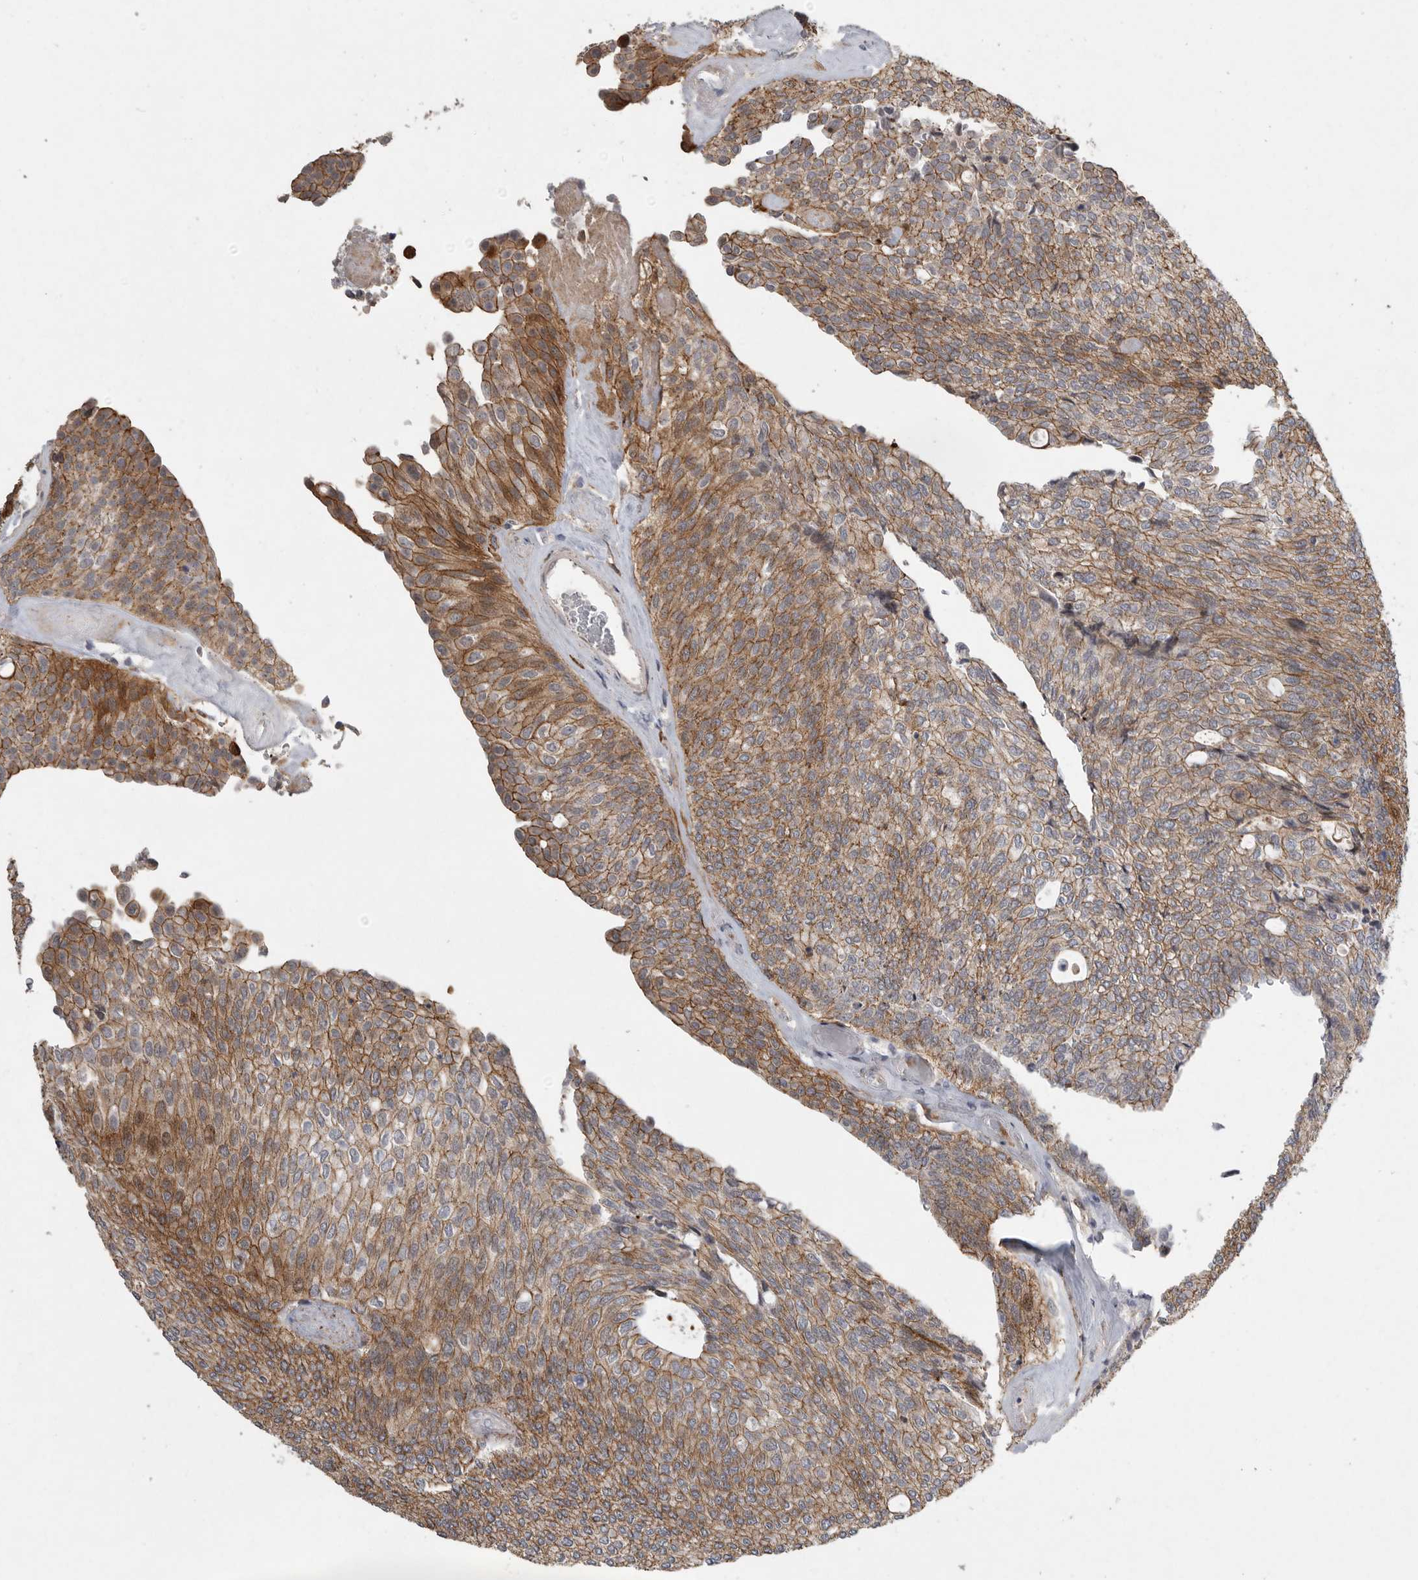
{"staining": {"intensity": "strong", "quantity": ">75%", "location": "cytoplasmic/membranous"}, "tissue": "urothelial cancer", "cell_type": "Tumor cells", "image_type": "cancer", "snomed": [{"axis": "morphology", "description": "Urothelial carcinoma, Low grade"}, {"axis": "topography", "description": "Urinary bladder"}], "caption": "A photomicrograph of urothelial cancer stained for a protein demonstrates strong cytoplasmic/membranous brown staining in tumor cells. (Stains: DAB in brown, nuclei in blue, Microscopy: brightfield microscopy at high magnification).", "gene": "MPDZ", "patient": {"sex": "female", "age": 79}}